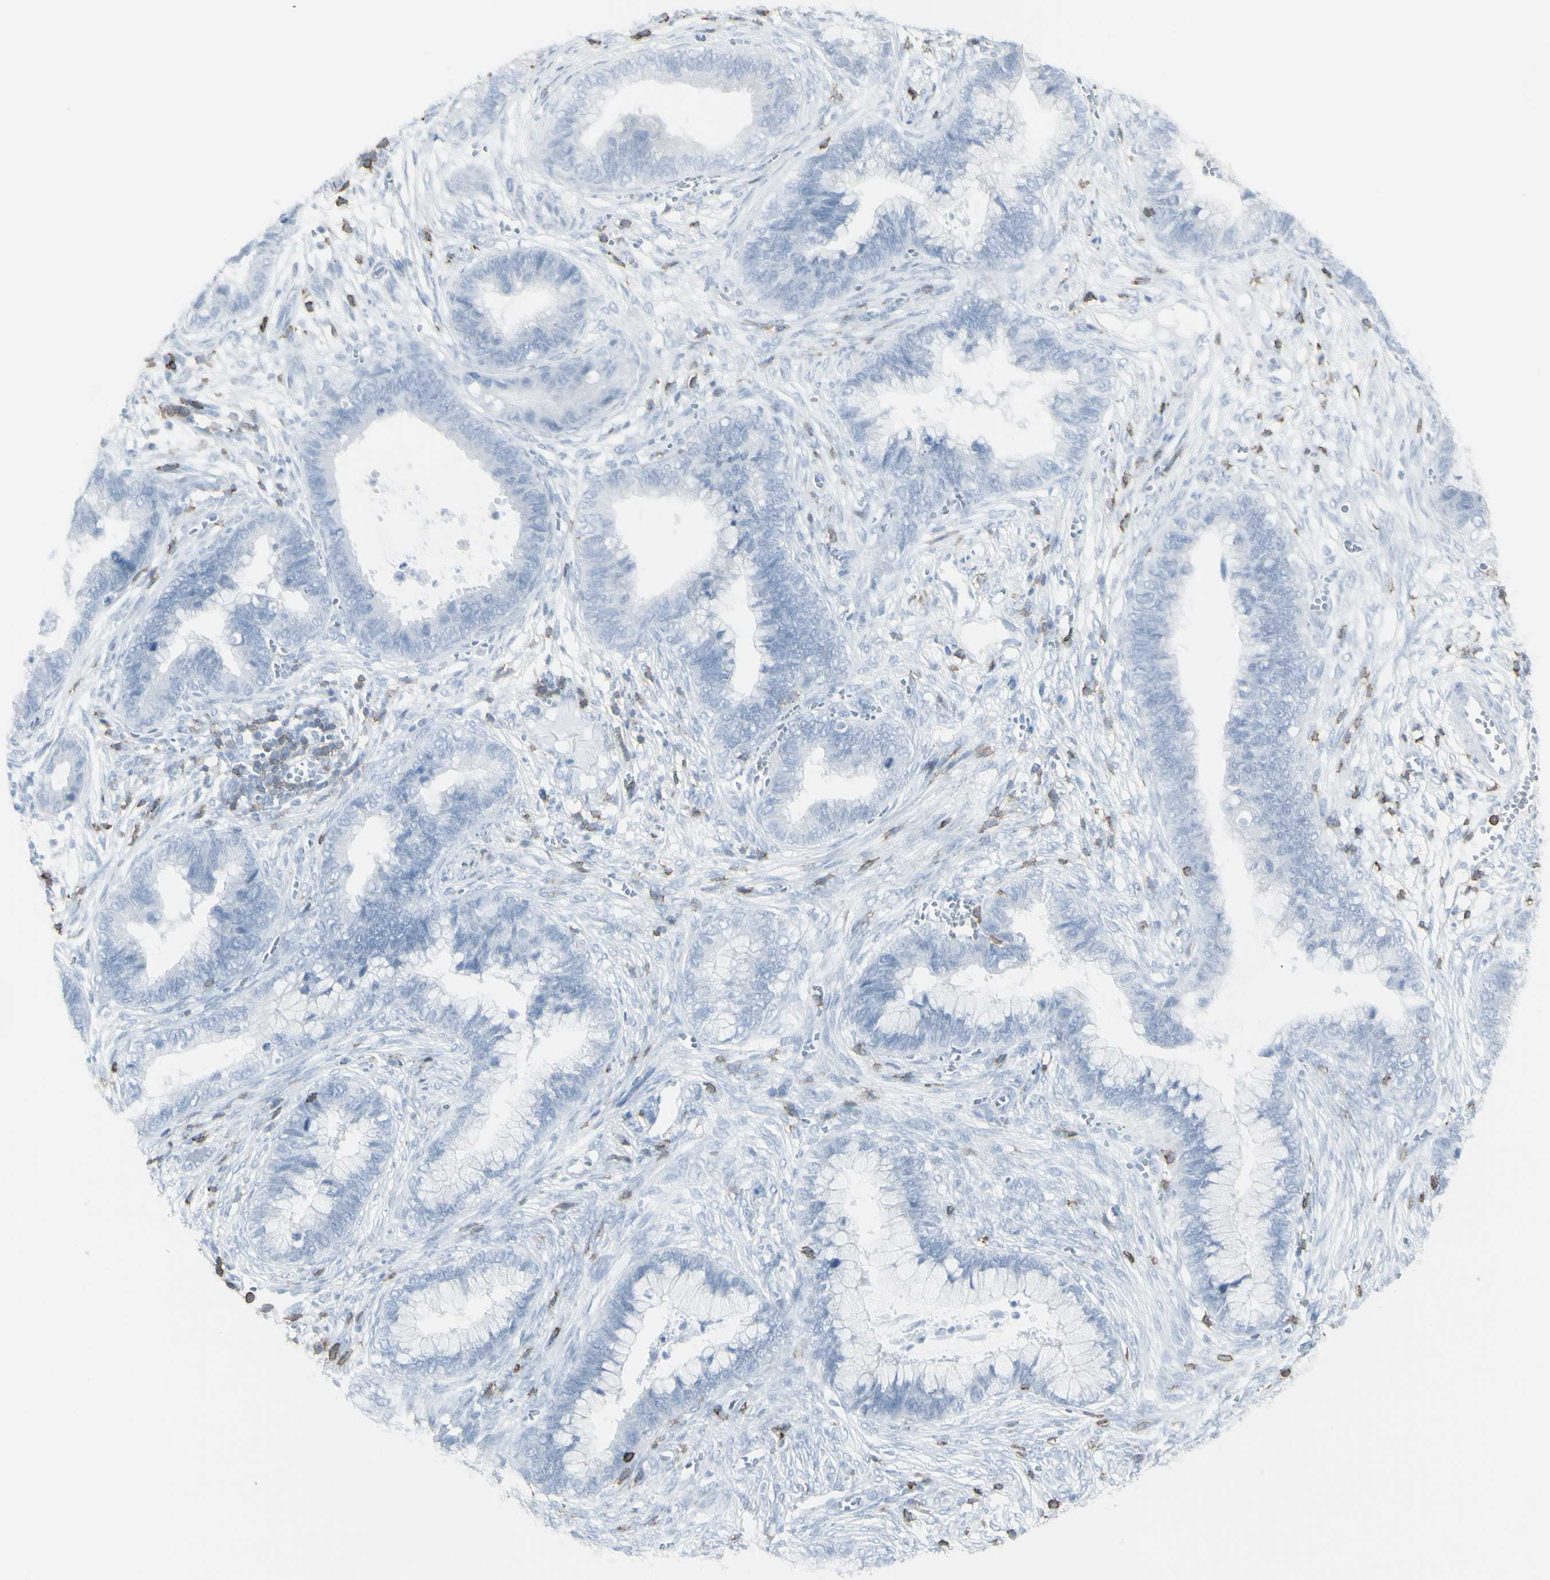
{"staining": {"intensity": "negative", "quantity": "none", "location": "none"}, "tissue": "cervical cancer", "cell_type": "Tumor cells", "image_type": "cancer", "snomed": [{"axis": "morphology", "description": "Adenocarcinoma, NOS"}, {"axis": "topography", "description": "Cervix"}], "caption": "Tumor cells are negative for brown protein staining in adenocarcinoma (cervical). (Brightfield microscopy of DAB immunohistochemistry at high magnification).", "gene": "CD247", "patient": {"sex": "female", "age": 44}}